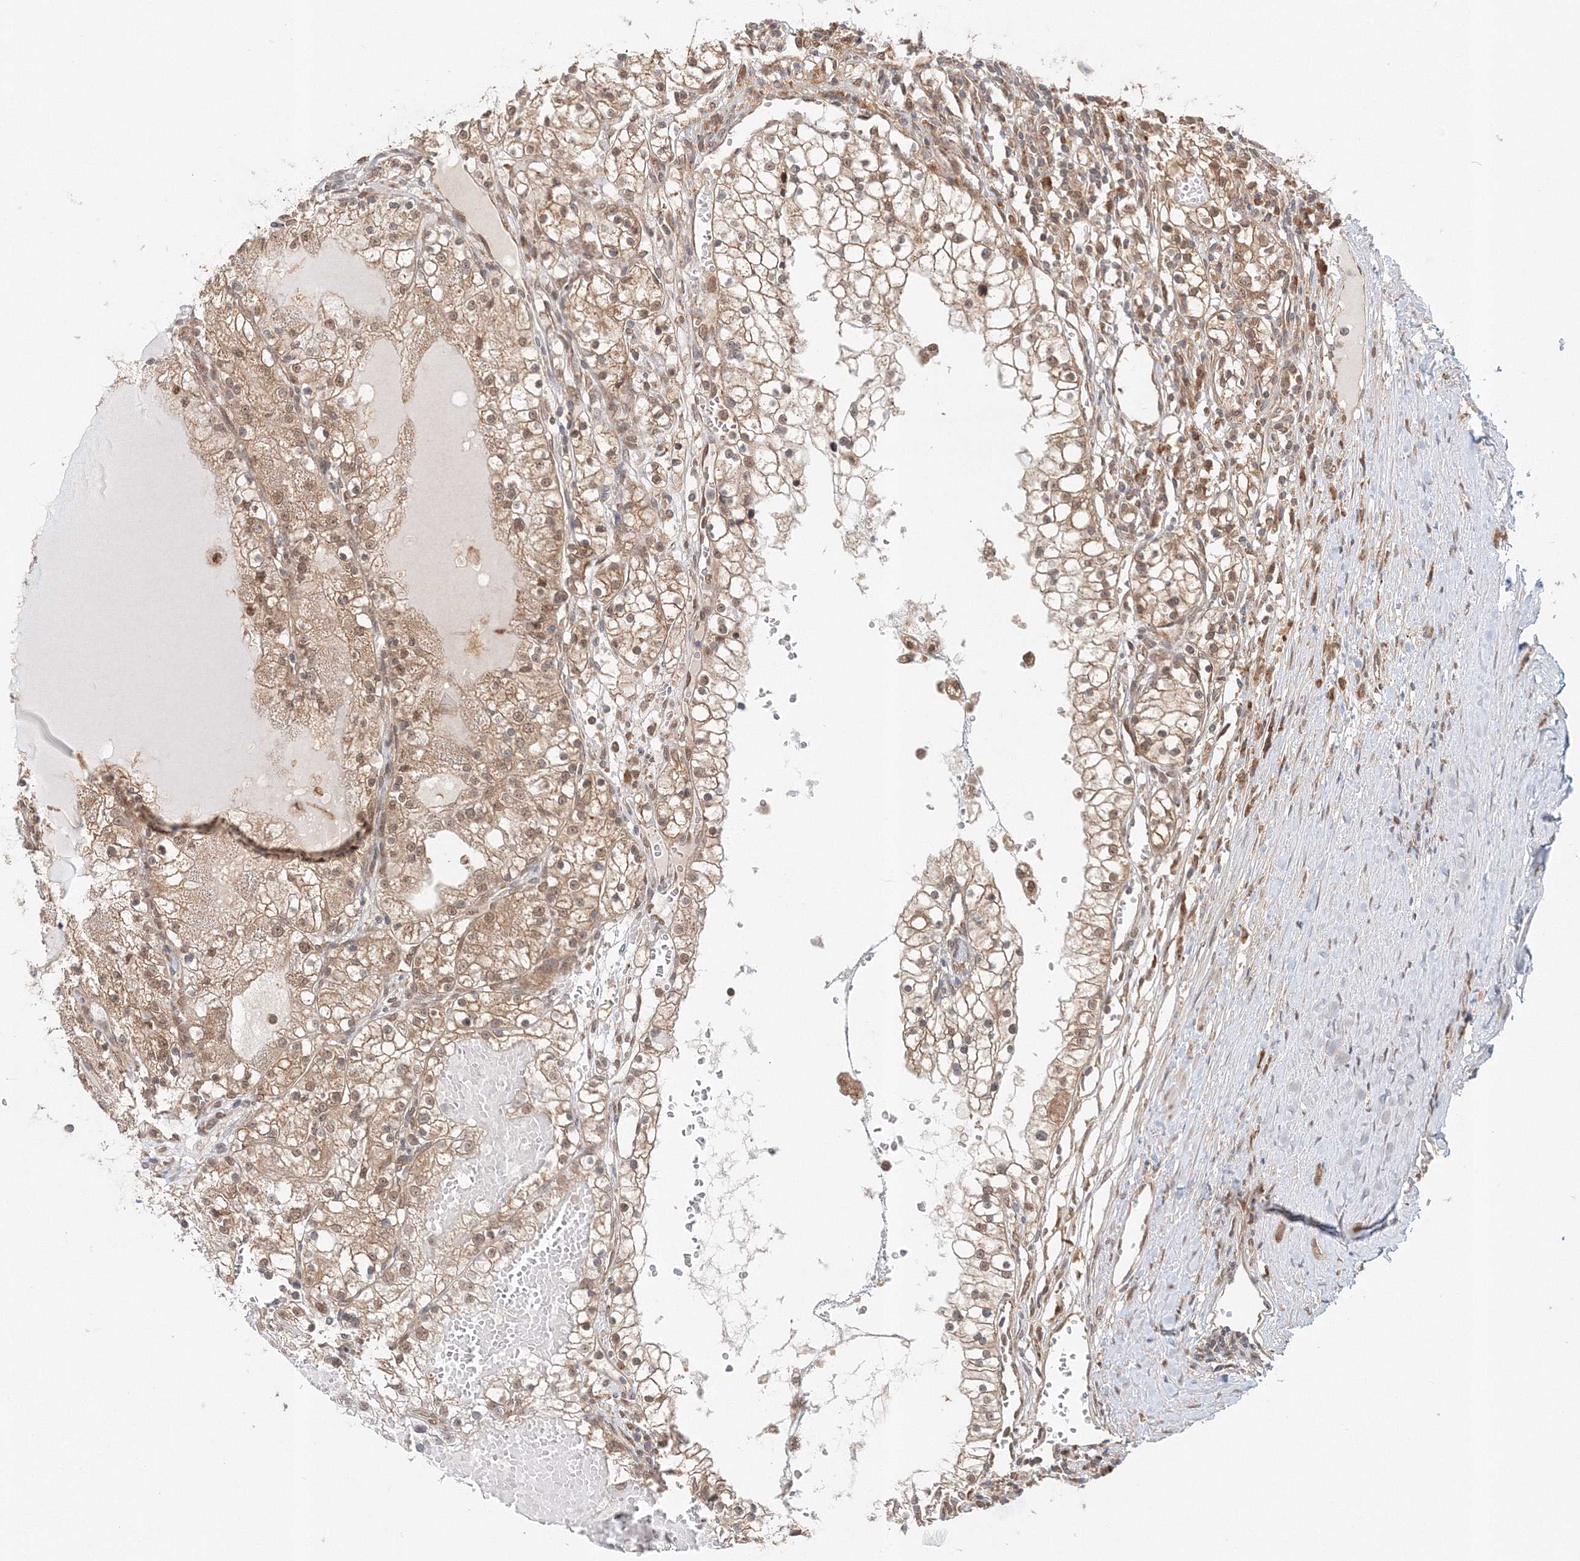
{"staining": {"intensity": "moderate", "quantity": ">75%", "location": "cytoplasmic/membranous,nuclear"}, "tissue": "renal cancer", "cell_type": "Tumor cells", "image_type": "cancer", "snomed": [{"axis": "morphology", "description": "Normal tissue, NOS"}, {"axis": "morphology", "description": "Adenocarcinoma, NOS"}, {"axis": "topography", "description": "Kidney"}], "caption": "Brown immunohistochemical staining in renal cancer exhibits moderate cytoplasmic/membranous and nuclear positivity in approximately >75% of tumor cells.", "gene": "PSMD6", "patient": {"sex": "male", "age": 68}}